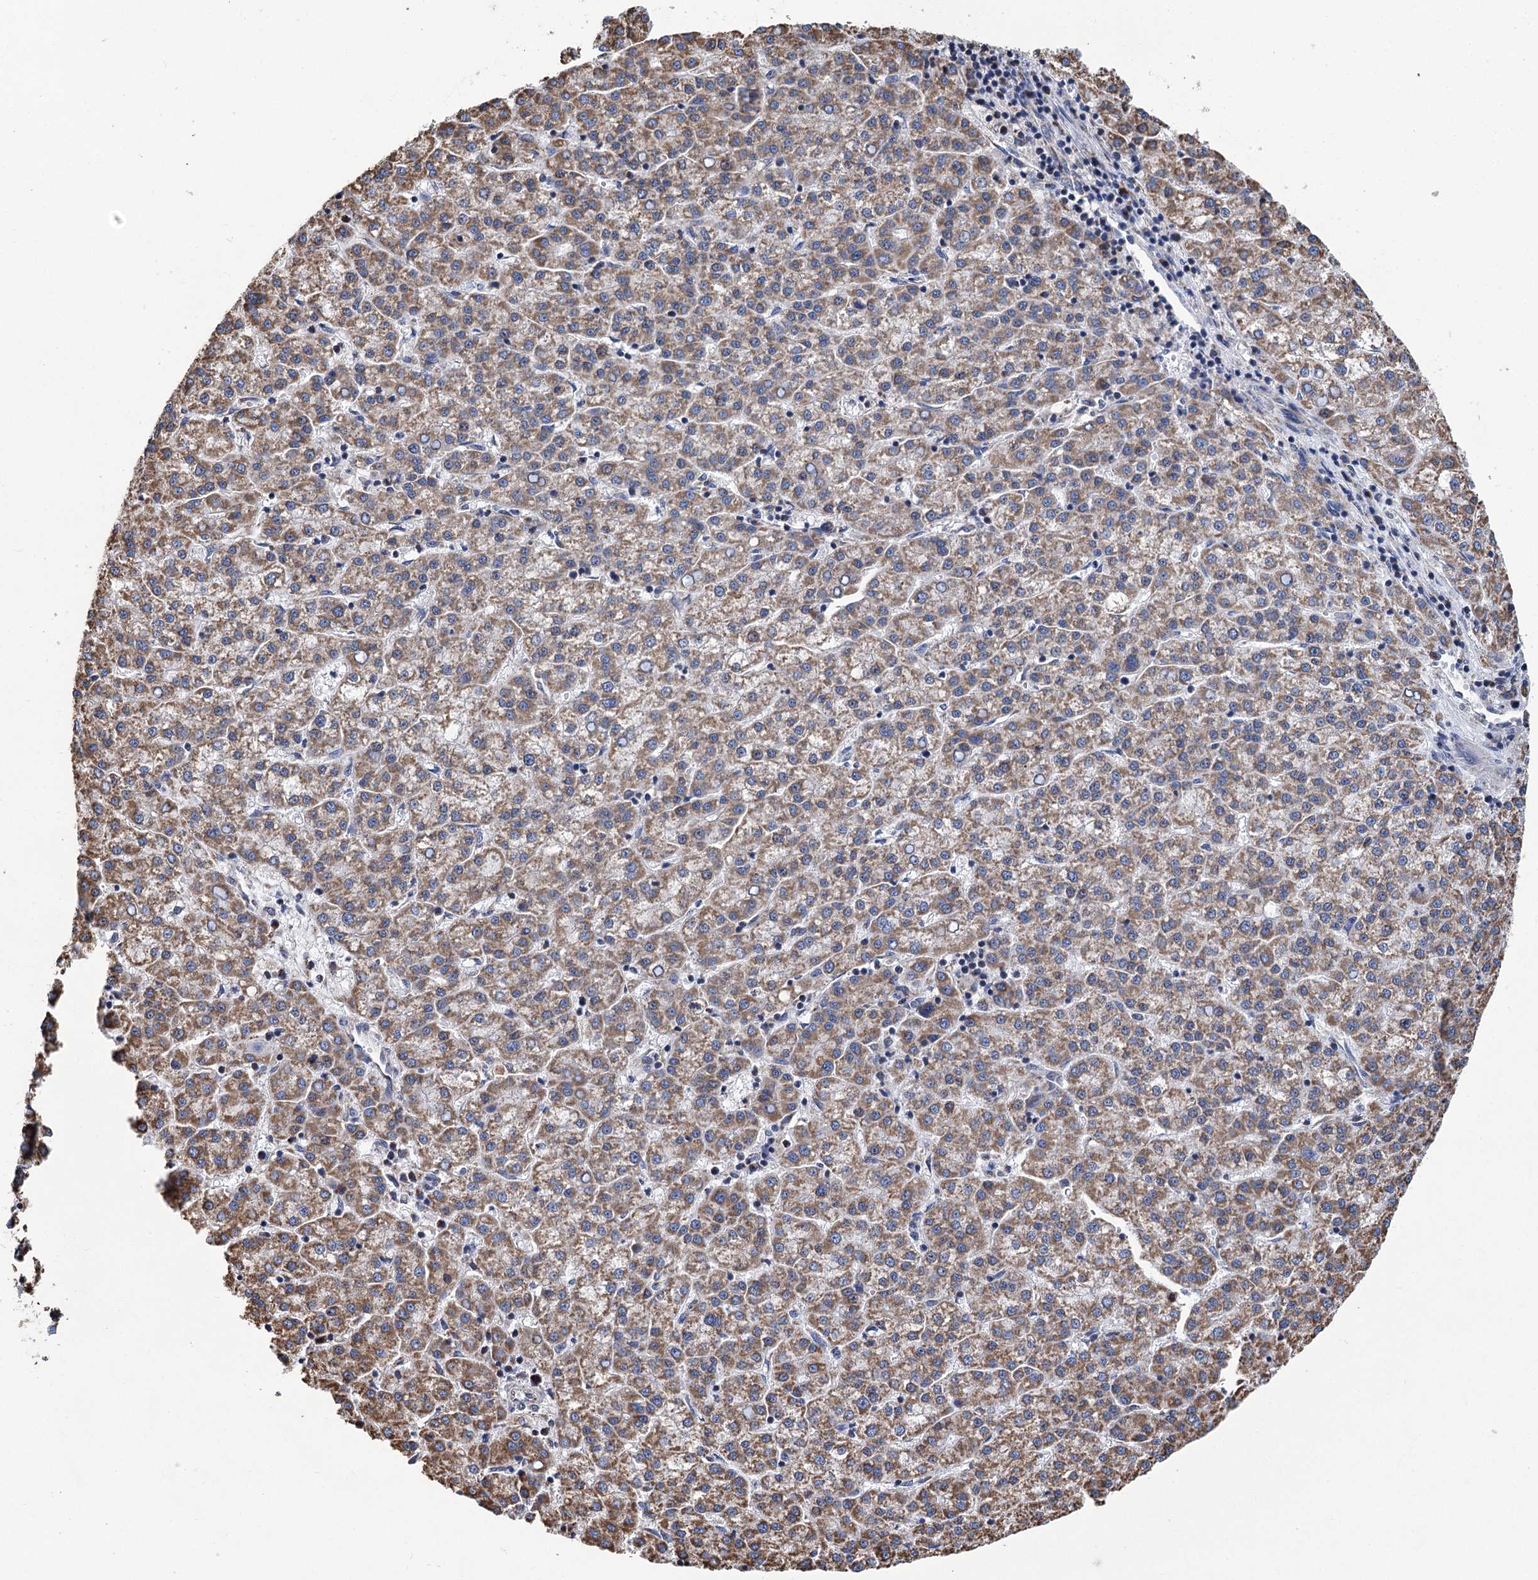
{"staining": {"intensity": "moderate", "quantity": ">75%", "location": "cytoplasmic/membranous"}, "tissue": "liver cancer", "cell_type": "Tumor cells", "image_type": "cancer", "snomed": [{"axis": "morphology", "description": "Carcinoma, Hepatocellular, NOS"}, {"axis": "topography", "description": "Liver"}], "caption": "Liver cancer (hepatocellular carcinoma) stained for a protein (brown) exhibits moderate cytoplasmic/membranous positive positivity in approximately >75% of tumor cells.", "gene": "CCDC73", "patient": {"sex": "female", "age": 58}}